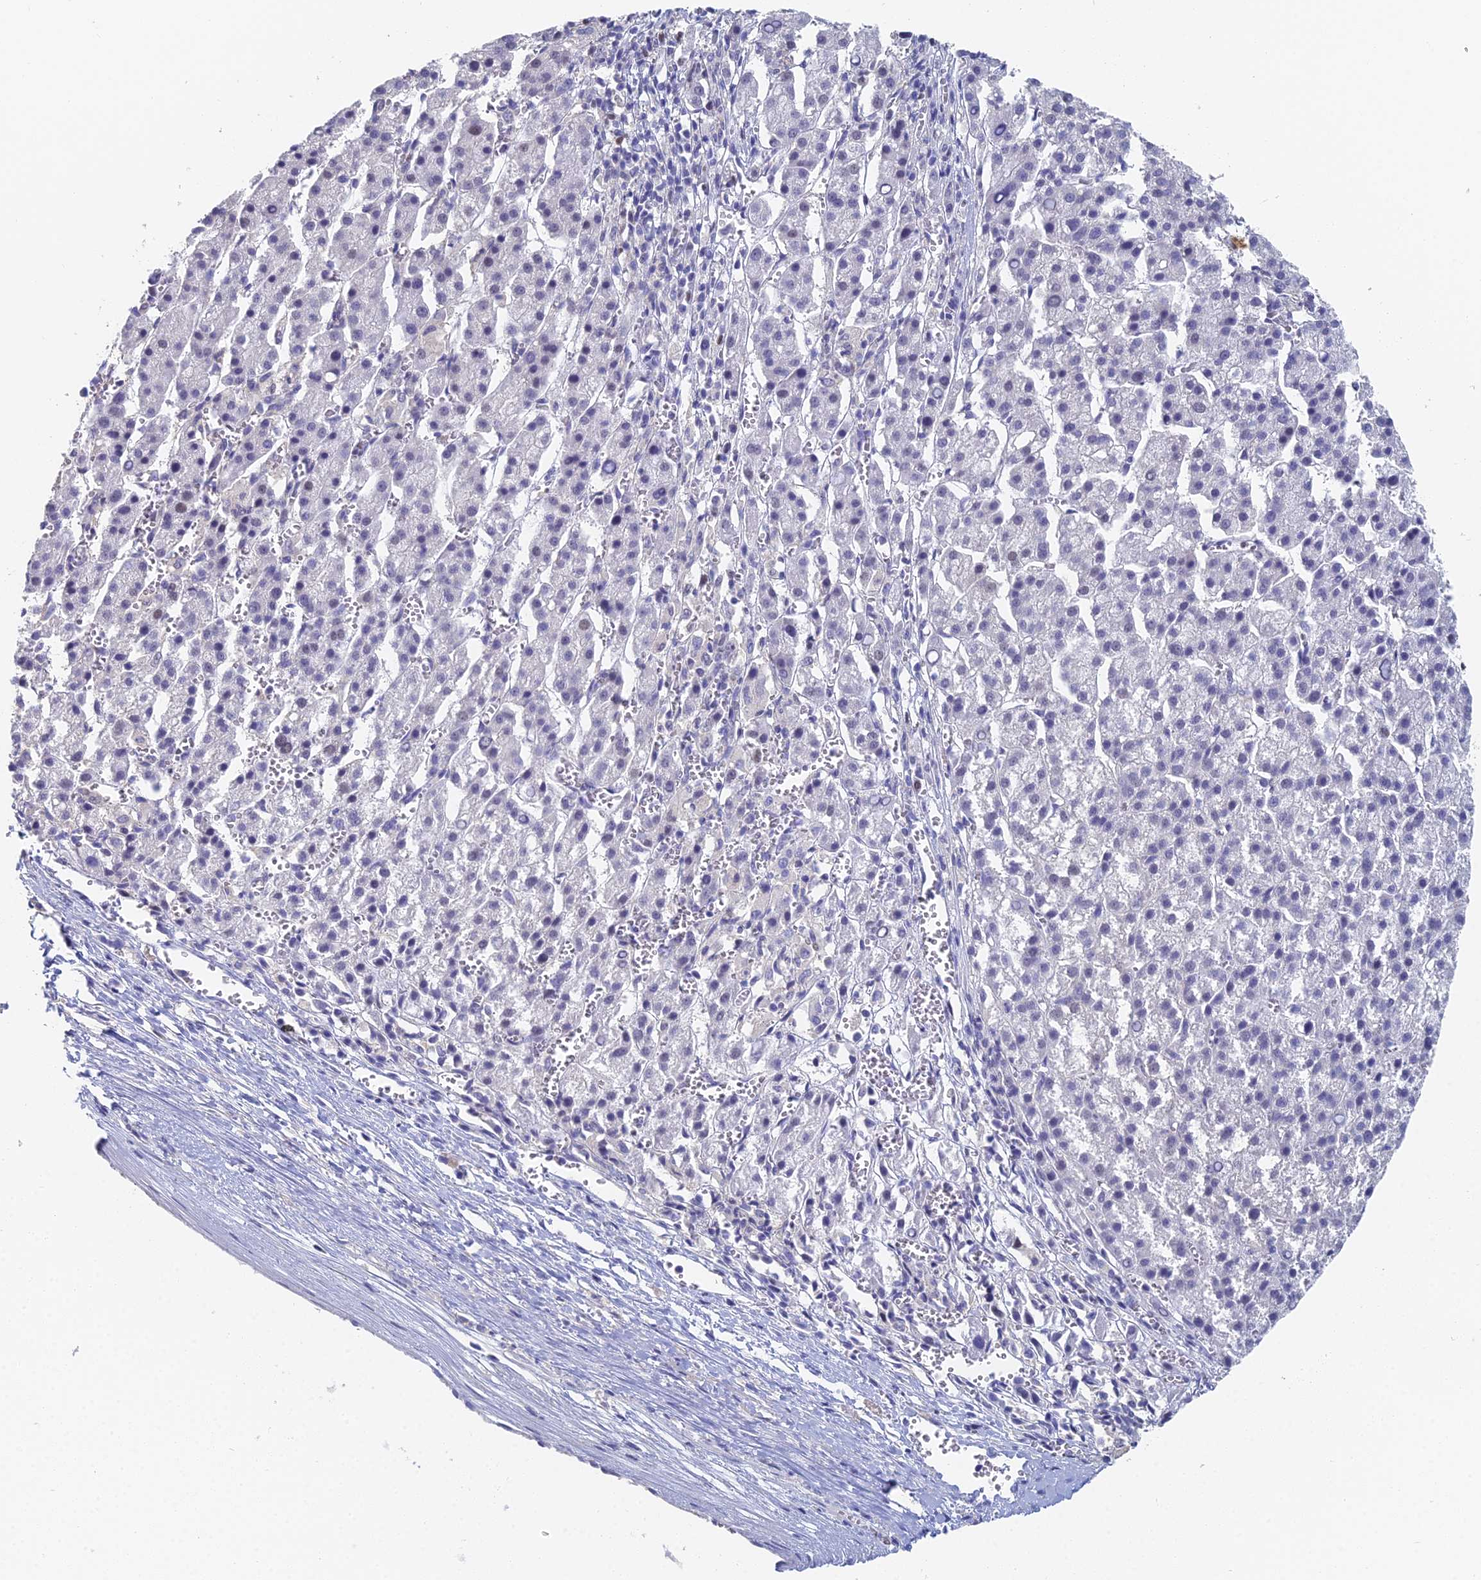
{"staining": {"intensity": "negative", "quantity": "none", "location": "none"}, "tissue": "liver cancer", "cell_type": "Tumor cells", "image_type": "cancer", "snomed": [{"axis": "morphology", "description": "Carcinoma, Hepatocellular, NOS"}, {"axis": "topography", "description": "Liver"}], "caption": "A high-resolution histopathology image shows immunohistochemistry (IHC) staining of hepatocellular carcinoma (liver), which demonstrates no significant expression in tumor cells.", "gene": "MCM2", "patient": {"sex": "female", "age": 58}}